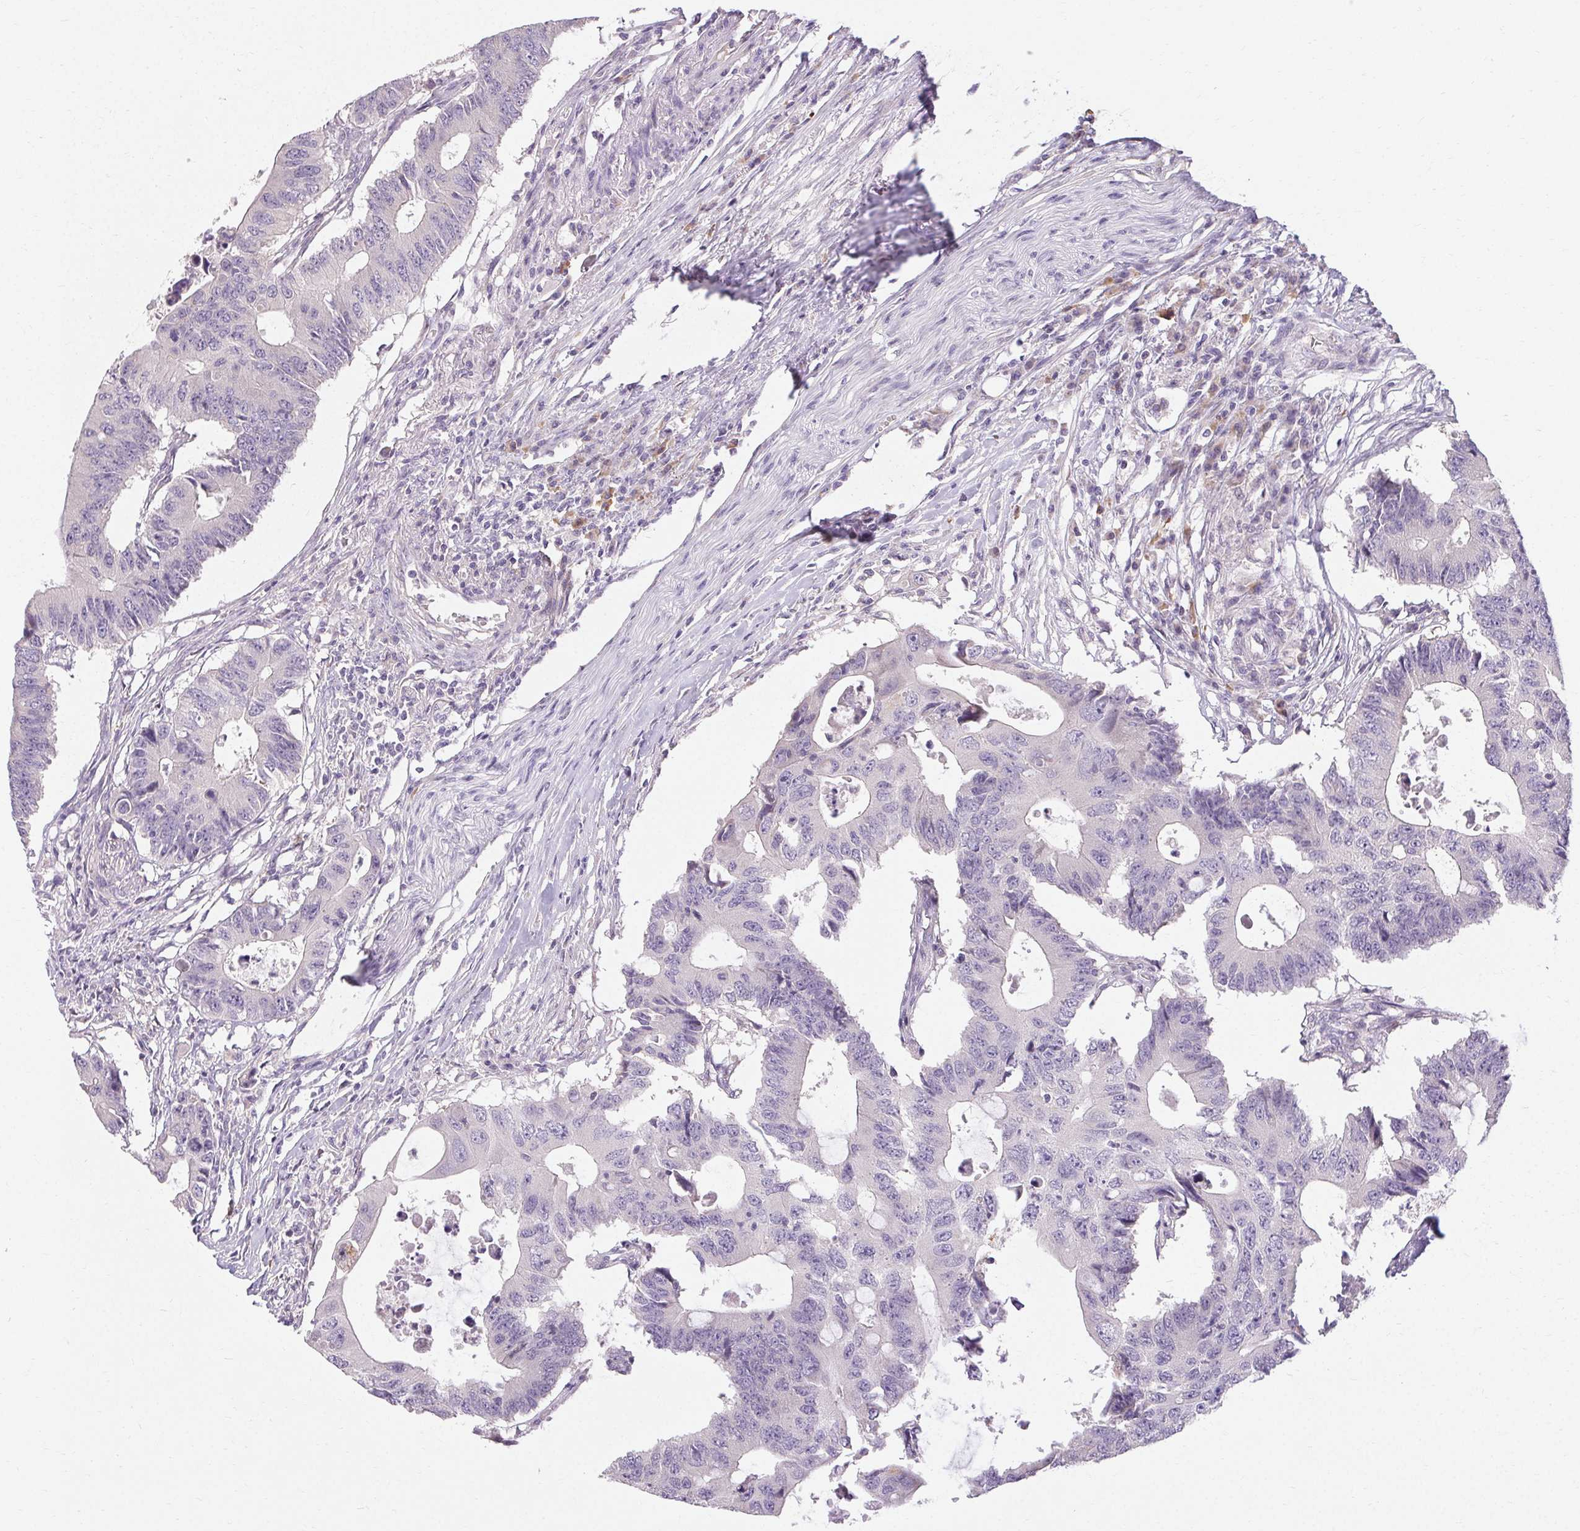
{"staining": {"intensity": "negative", "quantity": "none", "location": "none"}, "tissue": "colorectal cancer", "cell_type": "Tumor cells", "image_type": "cancer", "snomed": [{"axis": "morphology", "description": "Adenocarcinoma, NOS"}, {"axis": "topography", "description": "Colon"}], "caption": "Colorectal cancer (adenocarcinoma) was stained to show a protein in brown. There is no significant expression in tumor cells.", "gene": "TMEM52B", "patient": {"sex": "male", "age": 71}}